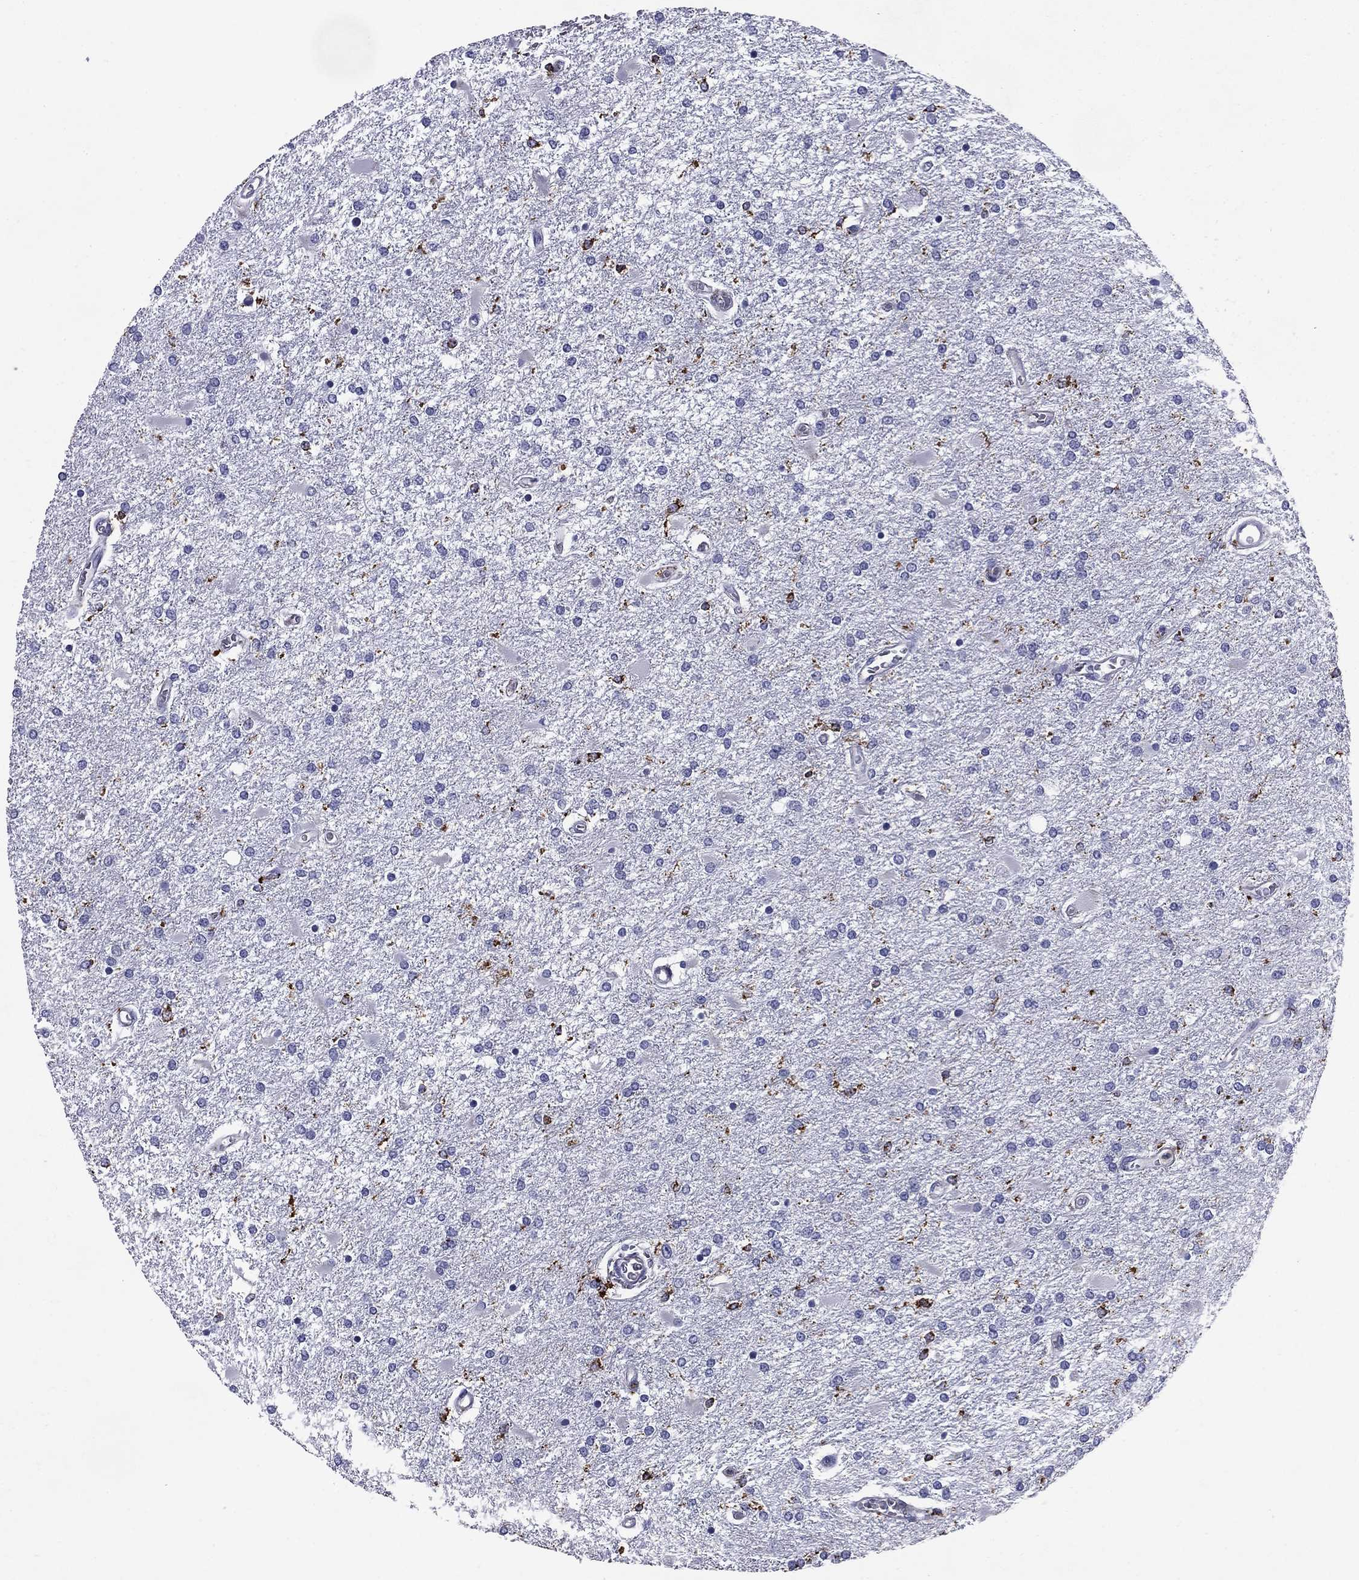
{"staining": {"intensity": "negative", "quantity": "none", "location": "none"}, "tissue": "glioma", "cell_type": "Tumor cells", "image_type": "cancer", "snomed": [{"axis": "morphology", "description": "Glioma, malignant, High grade"}, {"axis": "topography", "description": "Cerebral cortex"}], "caption": "IHC histopathology image of glioma stained for a protein (brown), which reveals no positivity in tumor cells.", "gene": "MADCAM1", "patient": {"sex": "male", "age": 79}}